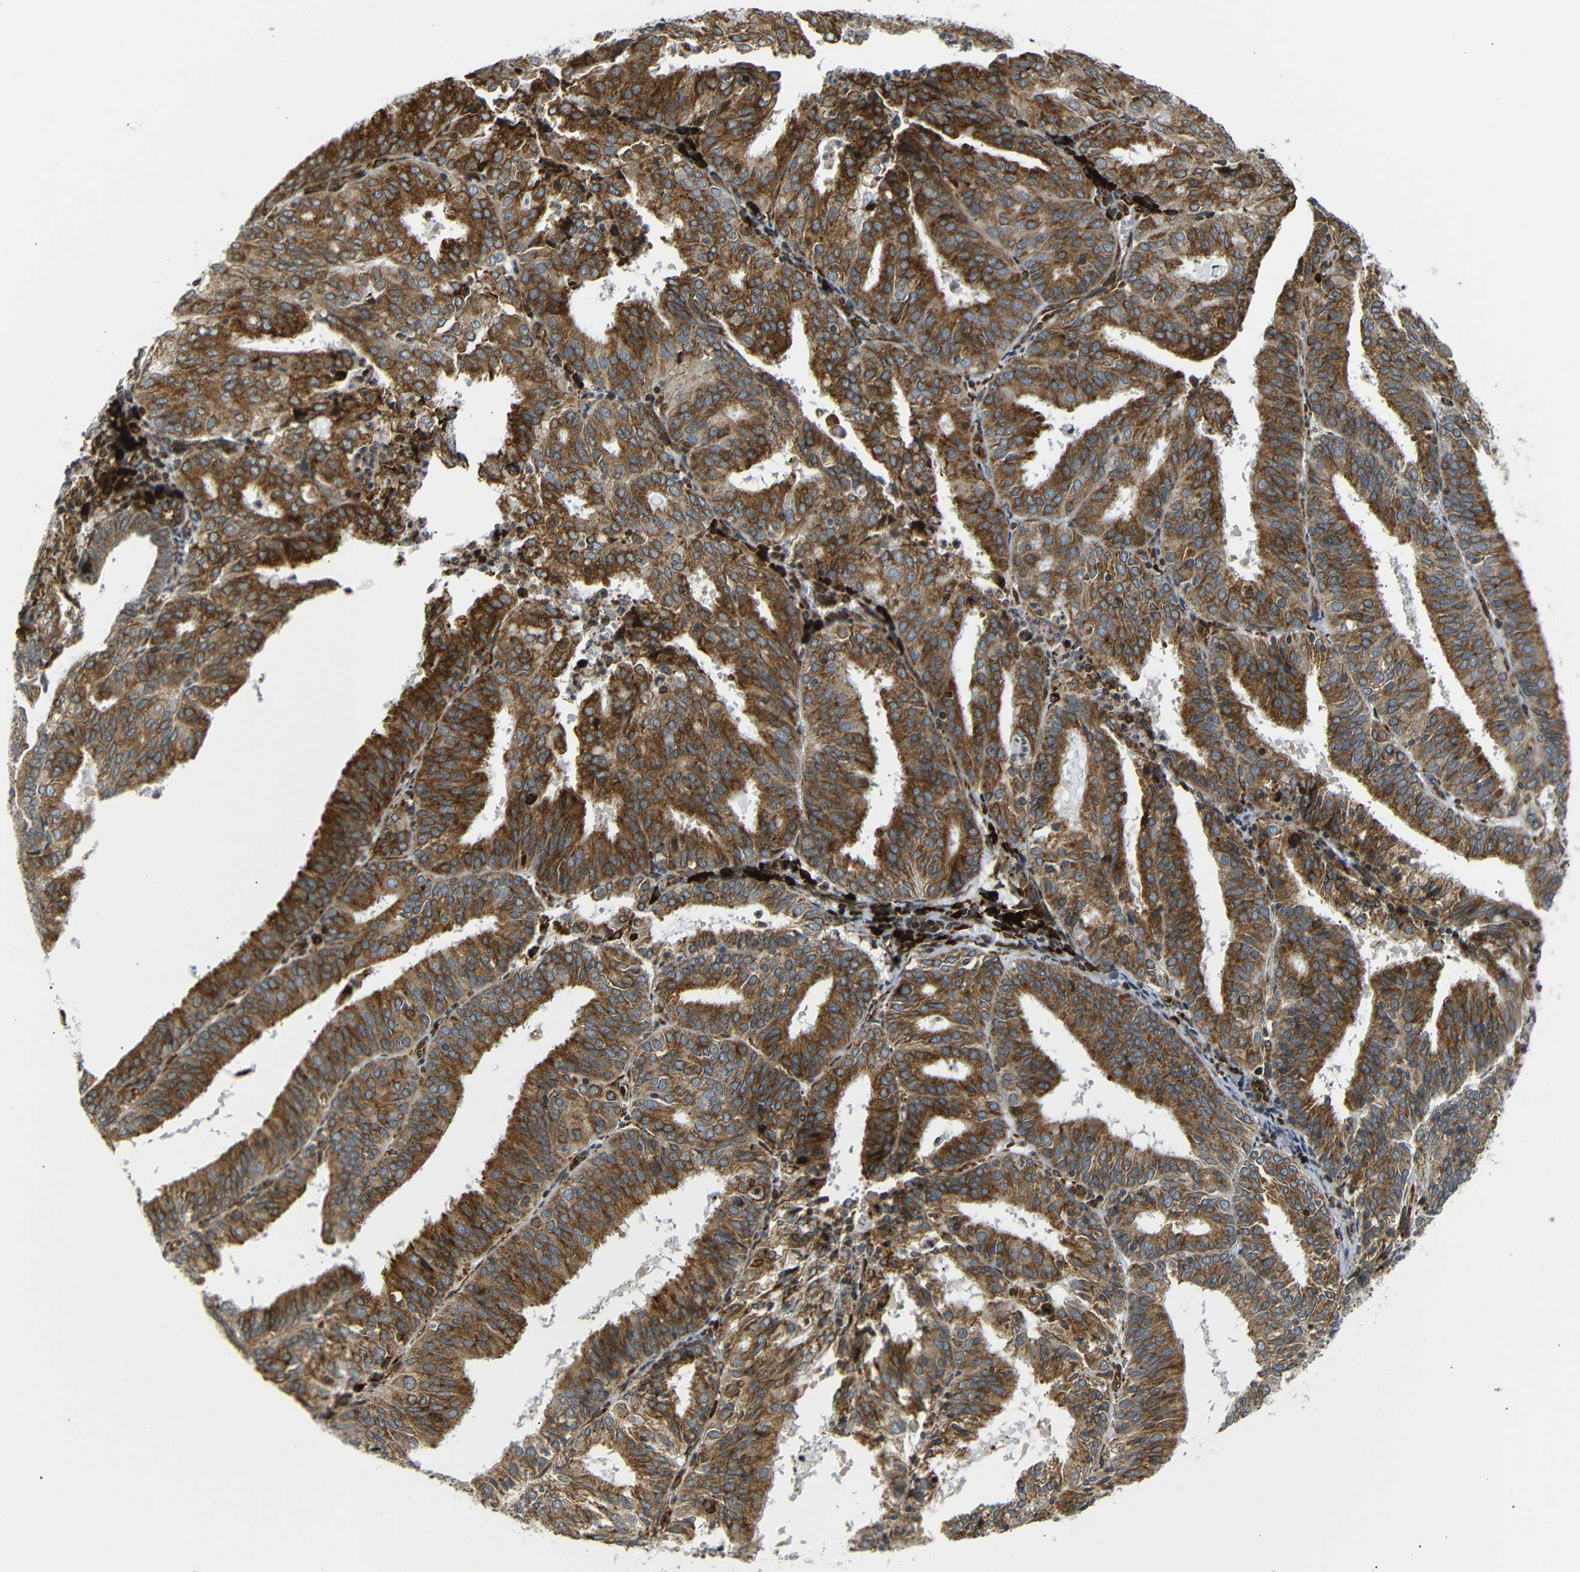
{"staining": {"intensity": "strong", "quantity": ">75%", "location": "cytoplasmic/membranous"}, "tissue": "endometrial cancer", "cell_type": "Tumor cells", "image_type": "cancer", "snomed": [{"axis": "morphology", "description": "Adenocarcinoma, NOS"}, {"axis": "topography", "description": "Uterus"}], "caption": "Endometrial cancer was stained to show a protein in brown. There is high levels of strong cytoplasmic/membranous staining in about >75% of tumor cells.", "gene": "SPCS2", "patient": {"sex": "female", "age": 60}}